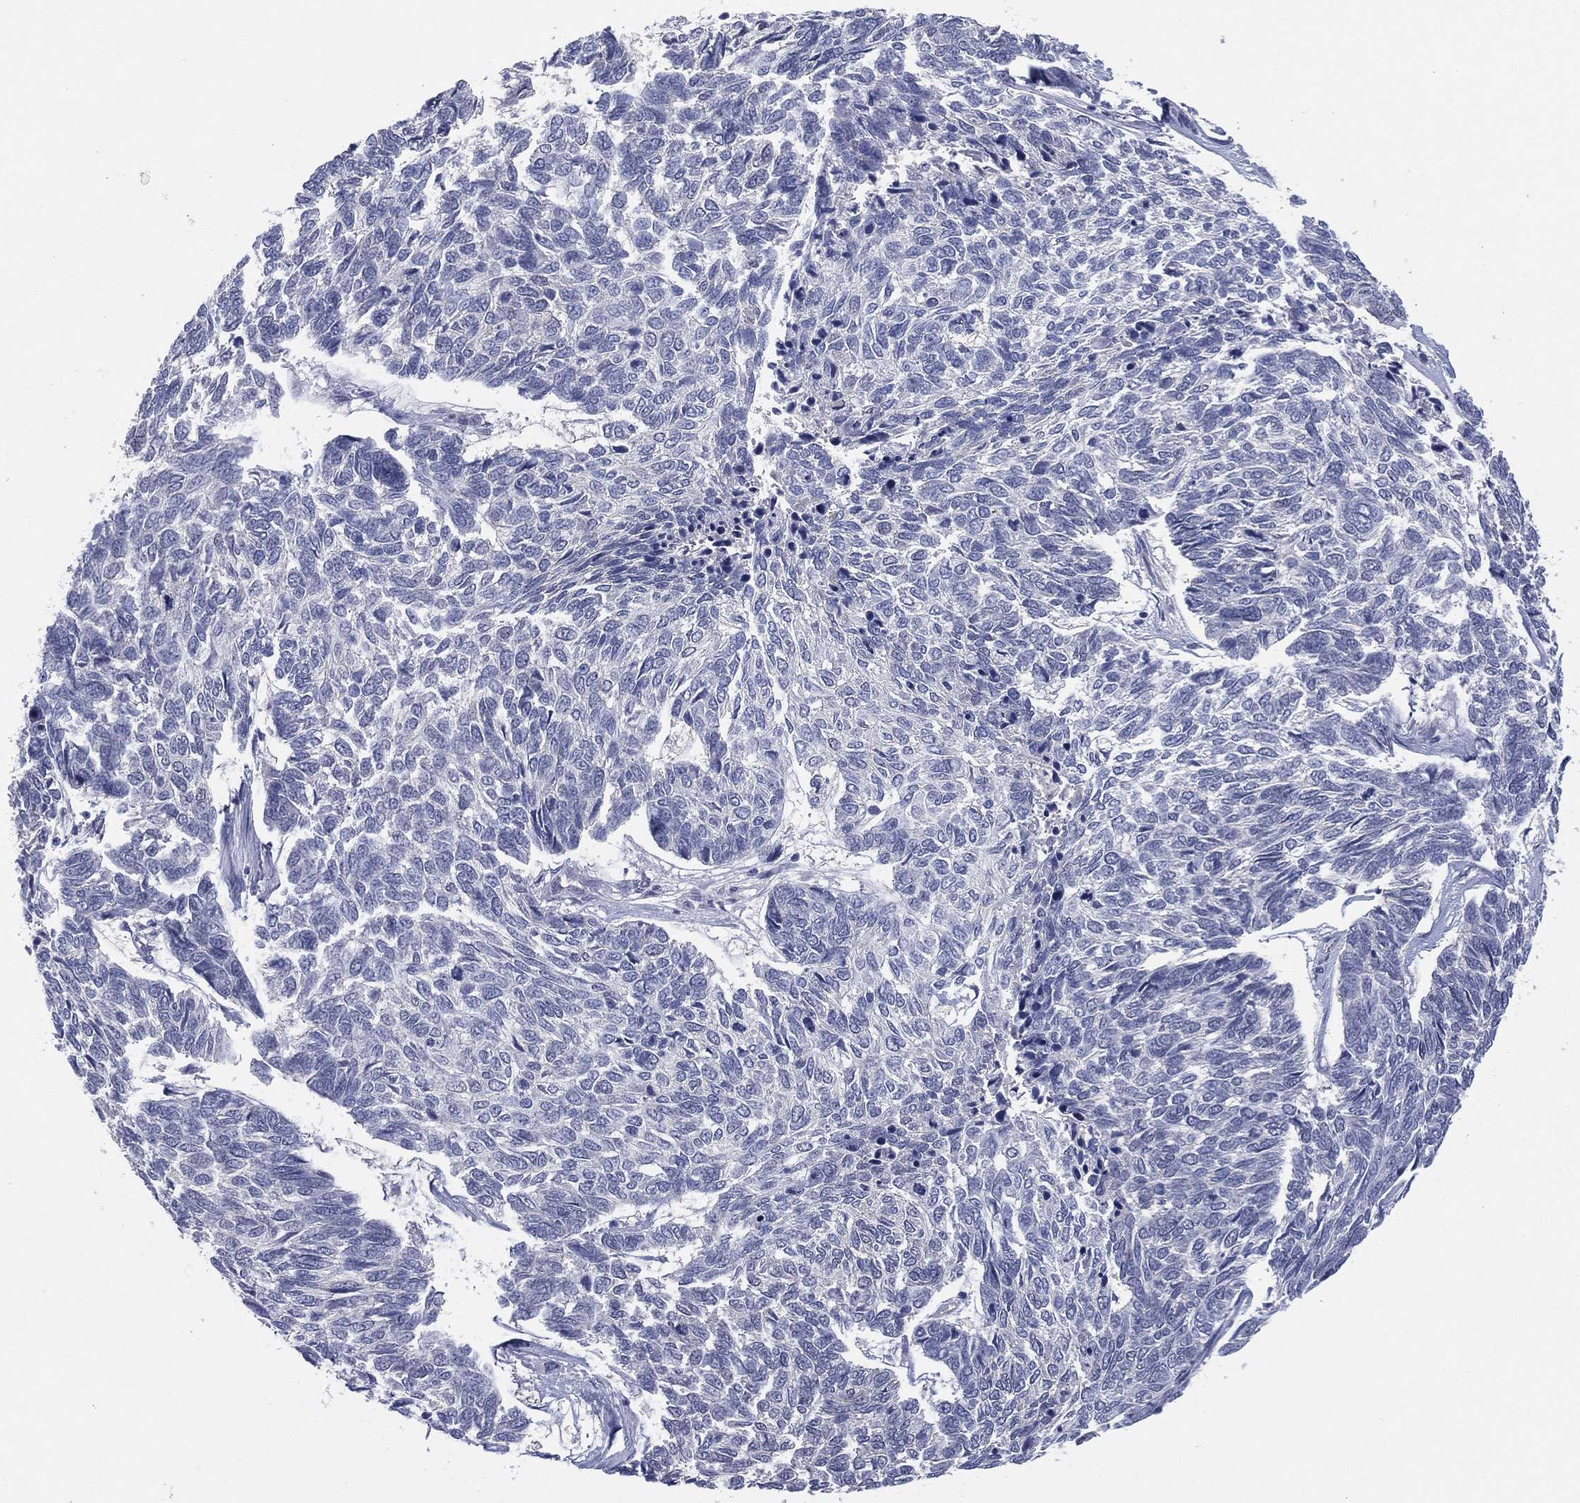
{"staining": {"intensity": "negative", "quantity": "none", "location": "none"}, "tissue": "skin cancer", "cell_type": "Tumor cells", "image_type": "cancer", "snomed": [{"axis": "morphology", "description": "Basal cell carcinoma"}, {"axis": "topography", "description": "Skin"}], "caption": "IHC of human basal cell carcinoma (skin) displays no staining in tumor cells.", "gene": "DDAH1", "patient": {"sex": "female", "age": 65}}